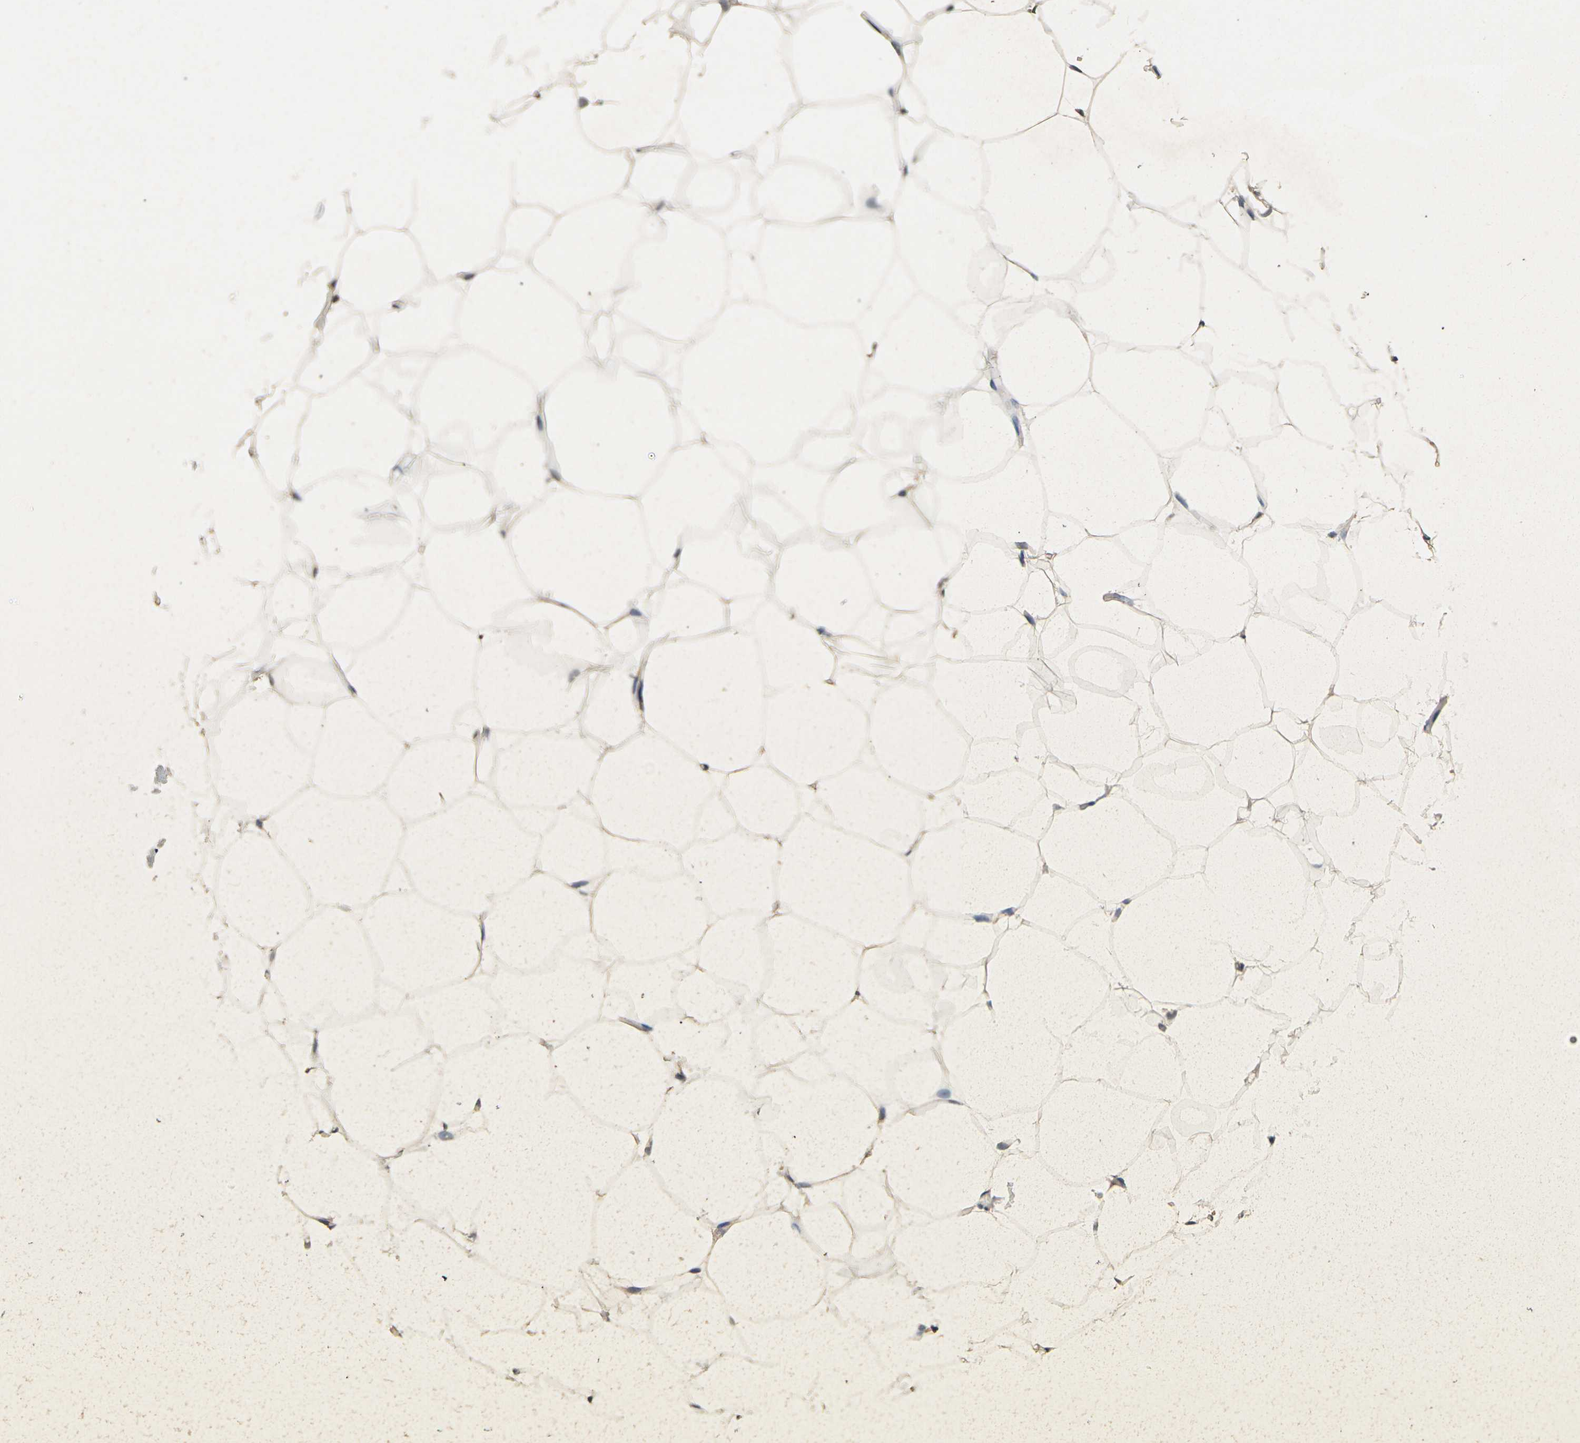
{"staining": {"intensity": "weak", "quantity": ">75%", "location": "cytoplasmic/membranous"}, "tissue": "adipose tissue", "cell_type": "Adipocytes", "image_type": "normal", "snomed": [{"axis": "morphology", "description": "Normal tissue, NOS"}, {"axis": "topography", "description": "Breast"}, {"axis": "topography", "description": "Adipose tissue"}], "caption": "Adipose tissue stained for a protein (brown) exhibits weak cytoplasmic/membranous positive staining in about >75% of adipocytes.", "gene": "GDAP1", "patient": {"sex": "female", "age": 25}}